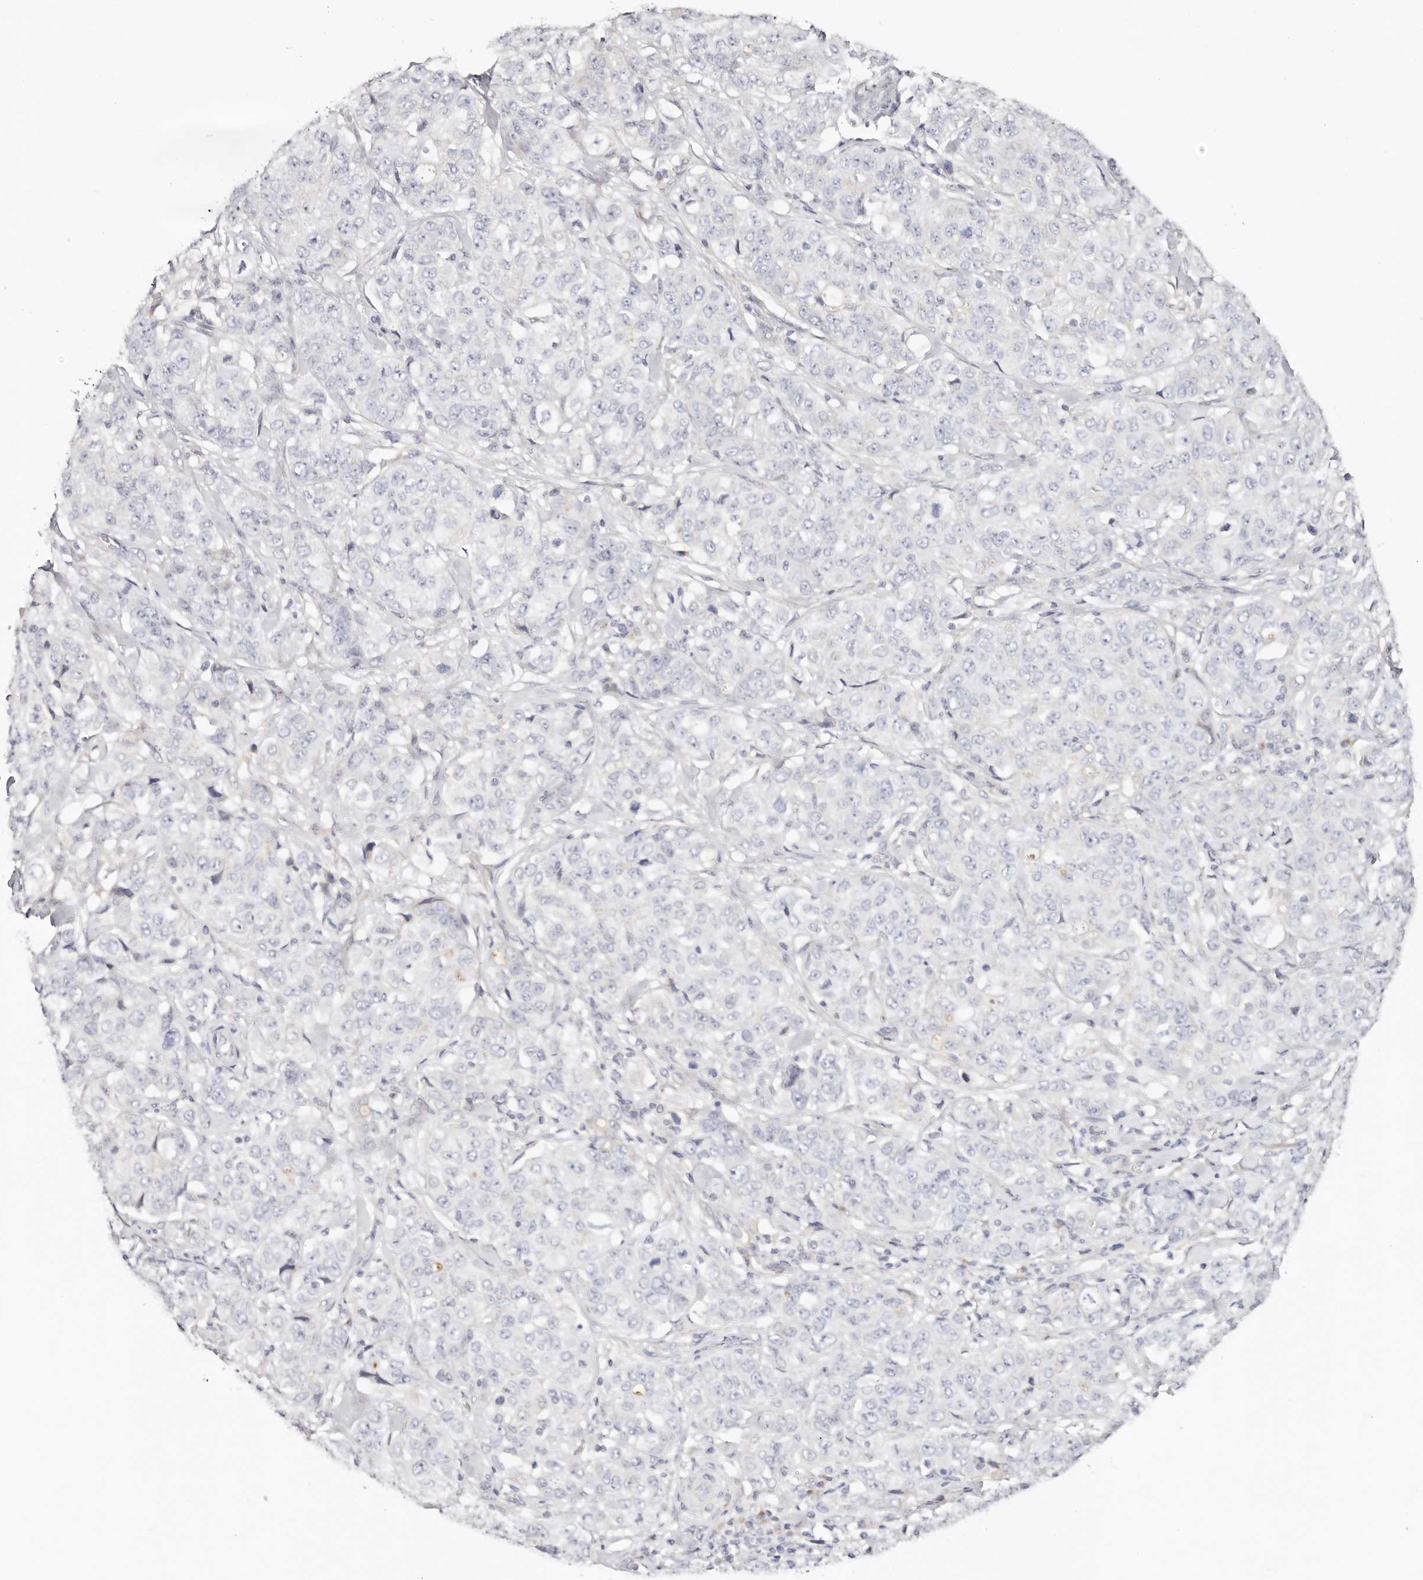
{"staining": {"intensity": "negative", "quantity": "none", "location": "none"}, "tissue": "stomach cancer", "cell_type": "Tumor cells", "image_type": "cancer", "snomed": [{"axis": "morphology", "description": "Adenocarcinoma, NOS"}, {"axis": "topography", "description": "Stomach"}], "caption": "Tumor cells are negative for brown protein staining in adenocarcinoma (stomach).", "gene": "DNASE1", "patient": {"sex": "male", "age": 48}}